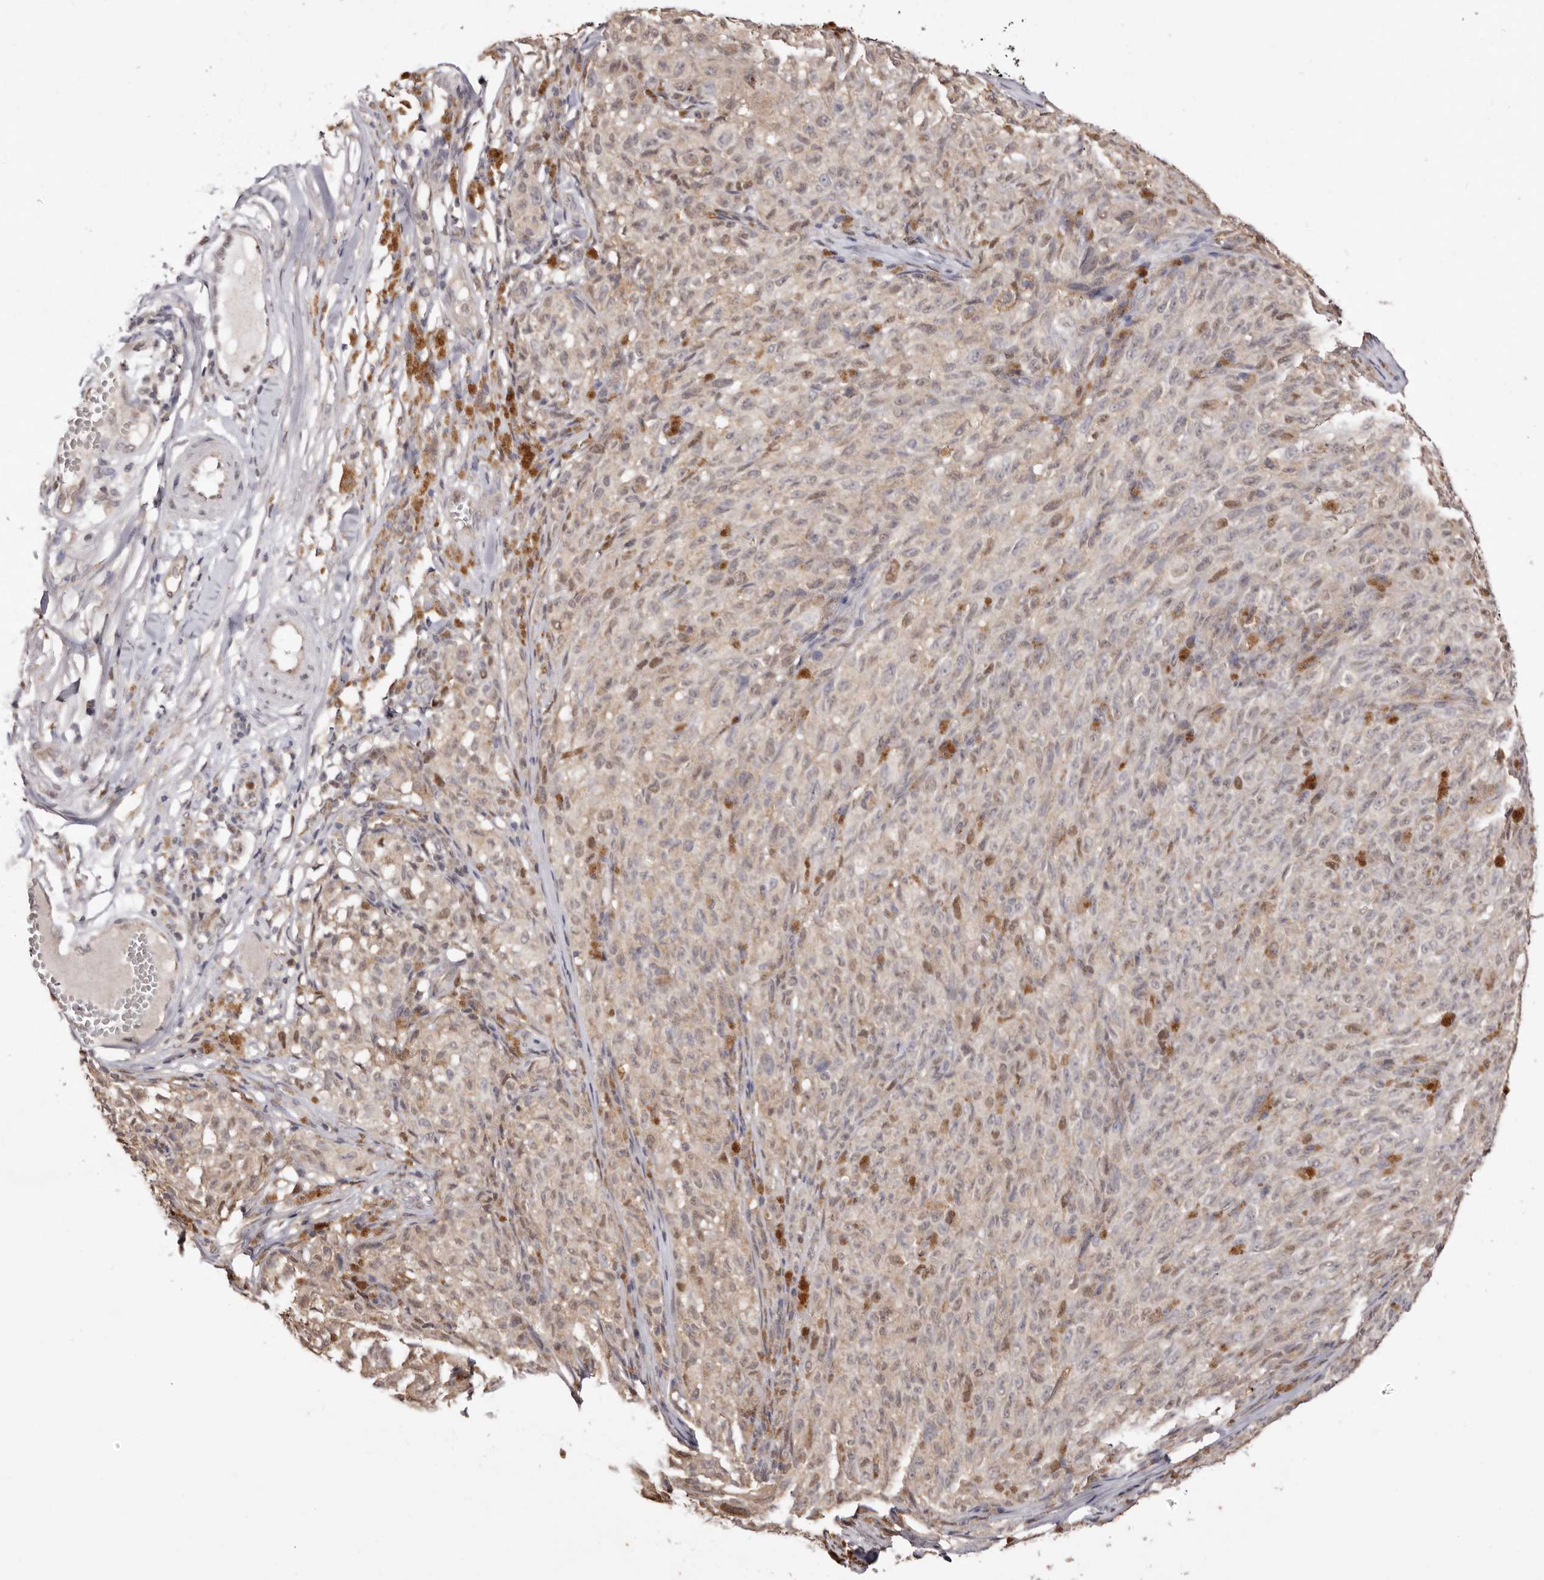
{"staining": {"intensity": "moderate", "quantity": "<25%", "location": "nuclear"}, "tissue": "melanoma", "cell_type": "Tumor cells", "image_type": "cancer", "snomed": [{"axis": "morphology", "description": "Malignant melanoma, NOS"}, {"axis": "topography", "description": "Skin"}], "caption": "Human malignant melanoma stained with a brown dye shows moderate nuclear positive positivity in about <25% of tumor cells.", "gene": "NOTCH1", "patient": {"sex": "female", "age": 82}}